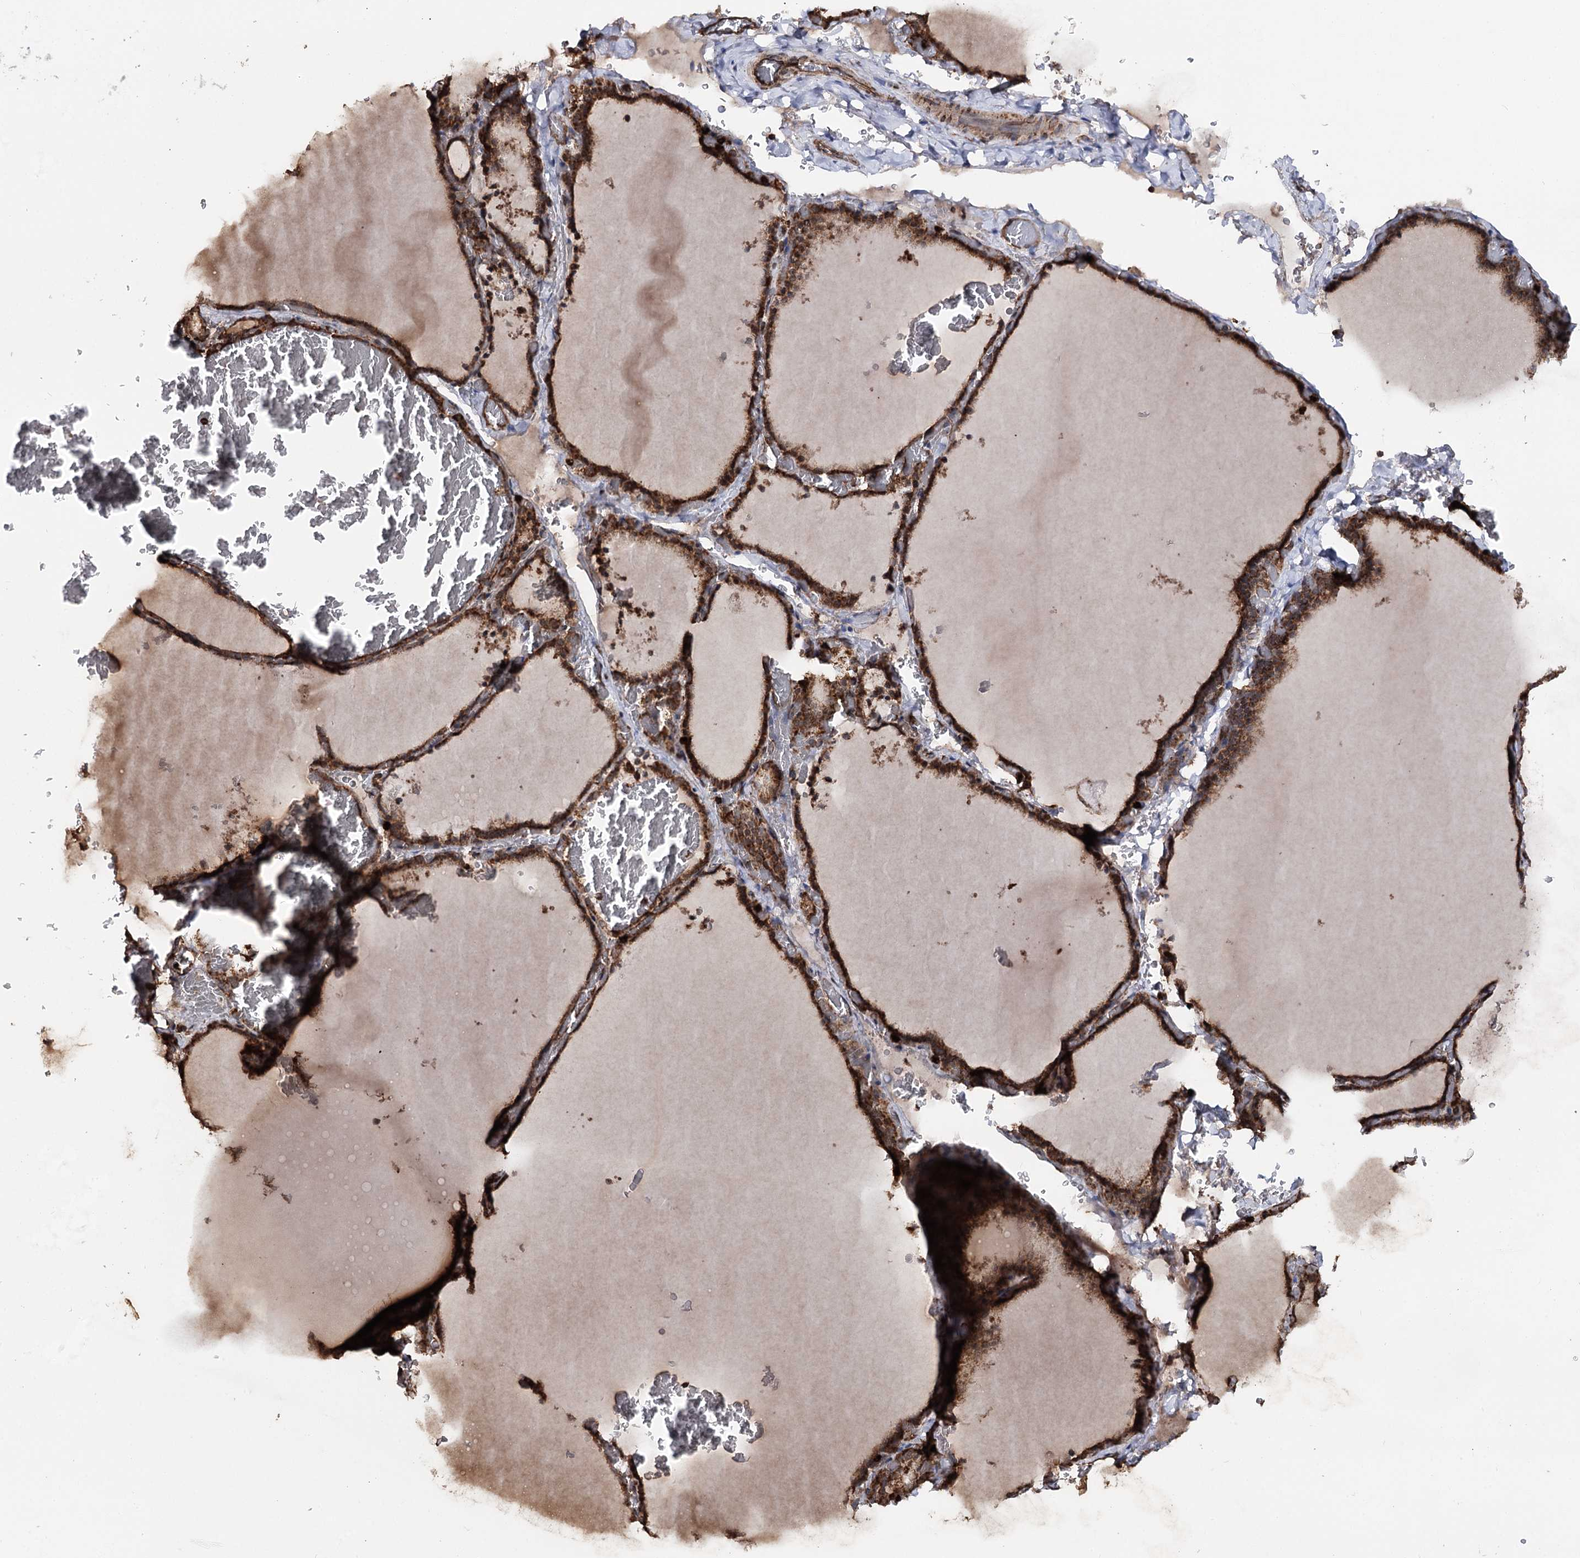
{"staining": {"intensity": "strong", "quantity": ">75%", "location": "cytoplasmic/membranous"}, "tissue": "thyroid gland", "cell_type": "Glandular cells", "image_type": "normal", "snomed": [{"axis": "morphology", "description": "Normal tissue, NOS"}, {"axis": "topography", "description": "Thyroid gland"}], "caption": "Strong cytoplasmic/membranous positivity for a protein is appreciated in approximately >75% of glandular cells of benign thyroid gland using IHC.", "gene": "FGFR1OP2", "patient": {"sex": "female", "age": 39}}